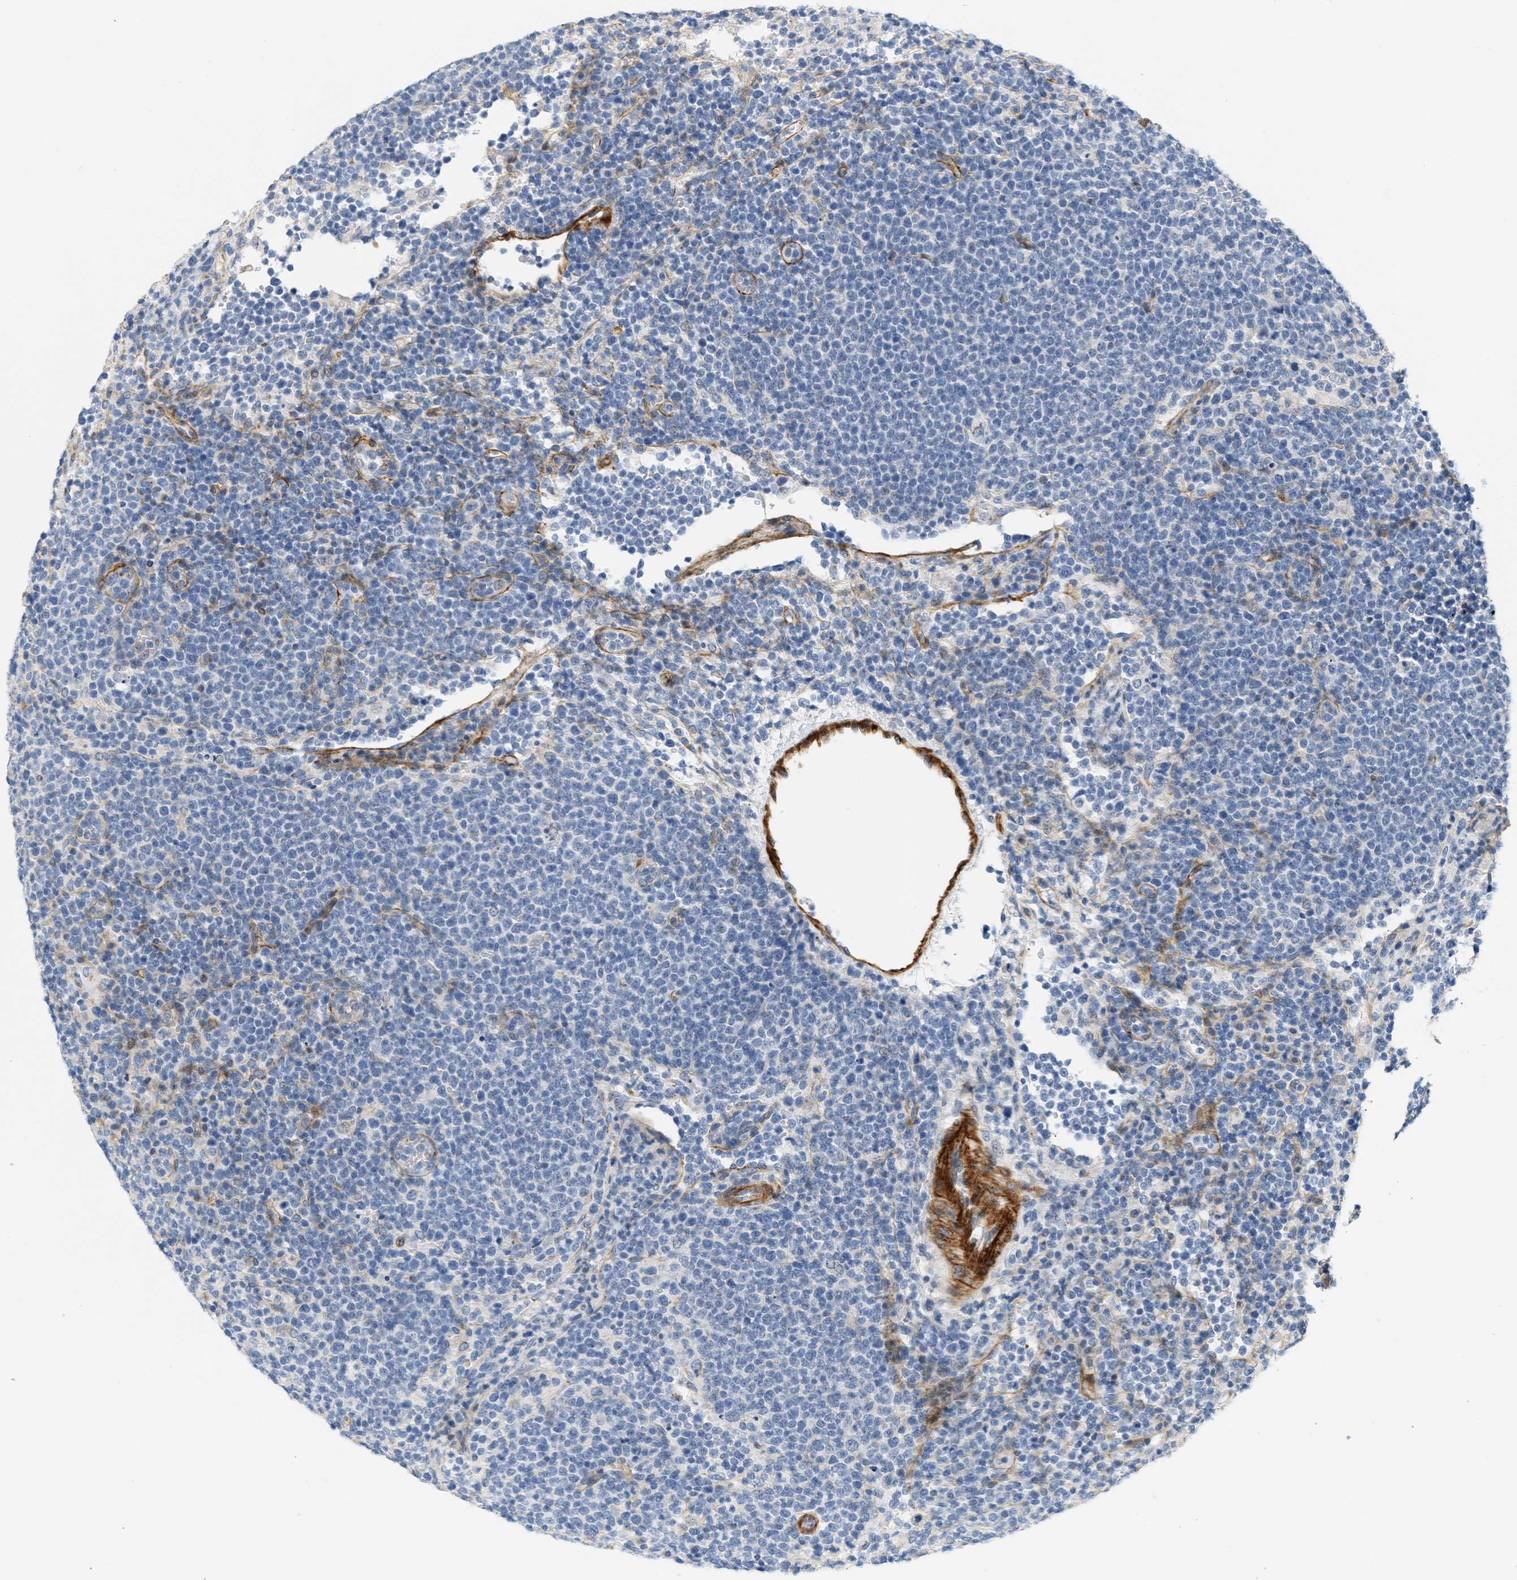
{"staining": {"intensity": "negative", "quantity": "none", "location": "none"}, "tissue": "lymphoma", "cell_type": "Tumor cells", "image_type": "cancer", "snomed": [{"axis": "morphology", "description": "Malignant lymphoma, non-Hodgkin's type, High grade"}, {"axis": "topography", "description": "Lymph node"}], "caption": "Immunohistochemistry (IHC) photomicrograph of human malignant lymphoma, non-Hodgkin's type (high-grade) stained for a protein (brown), which reveals no positivity in tumor cells.", "gene": "SLC30A7", "patient": {"sex": "male", "age": 61}}